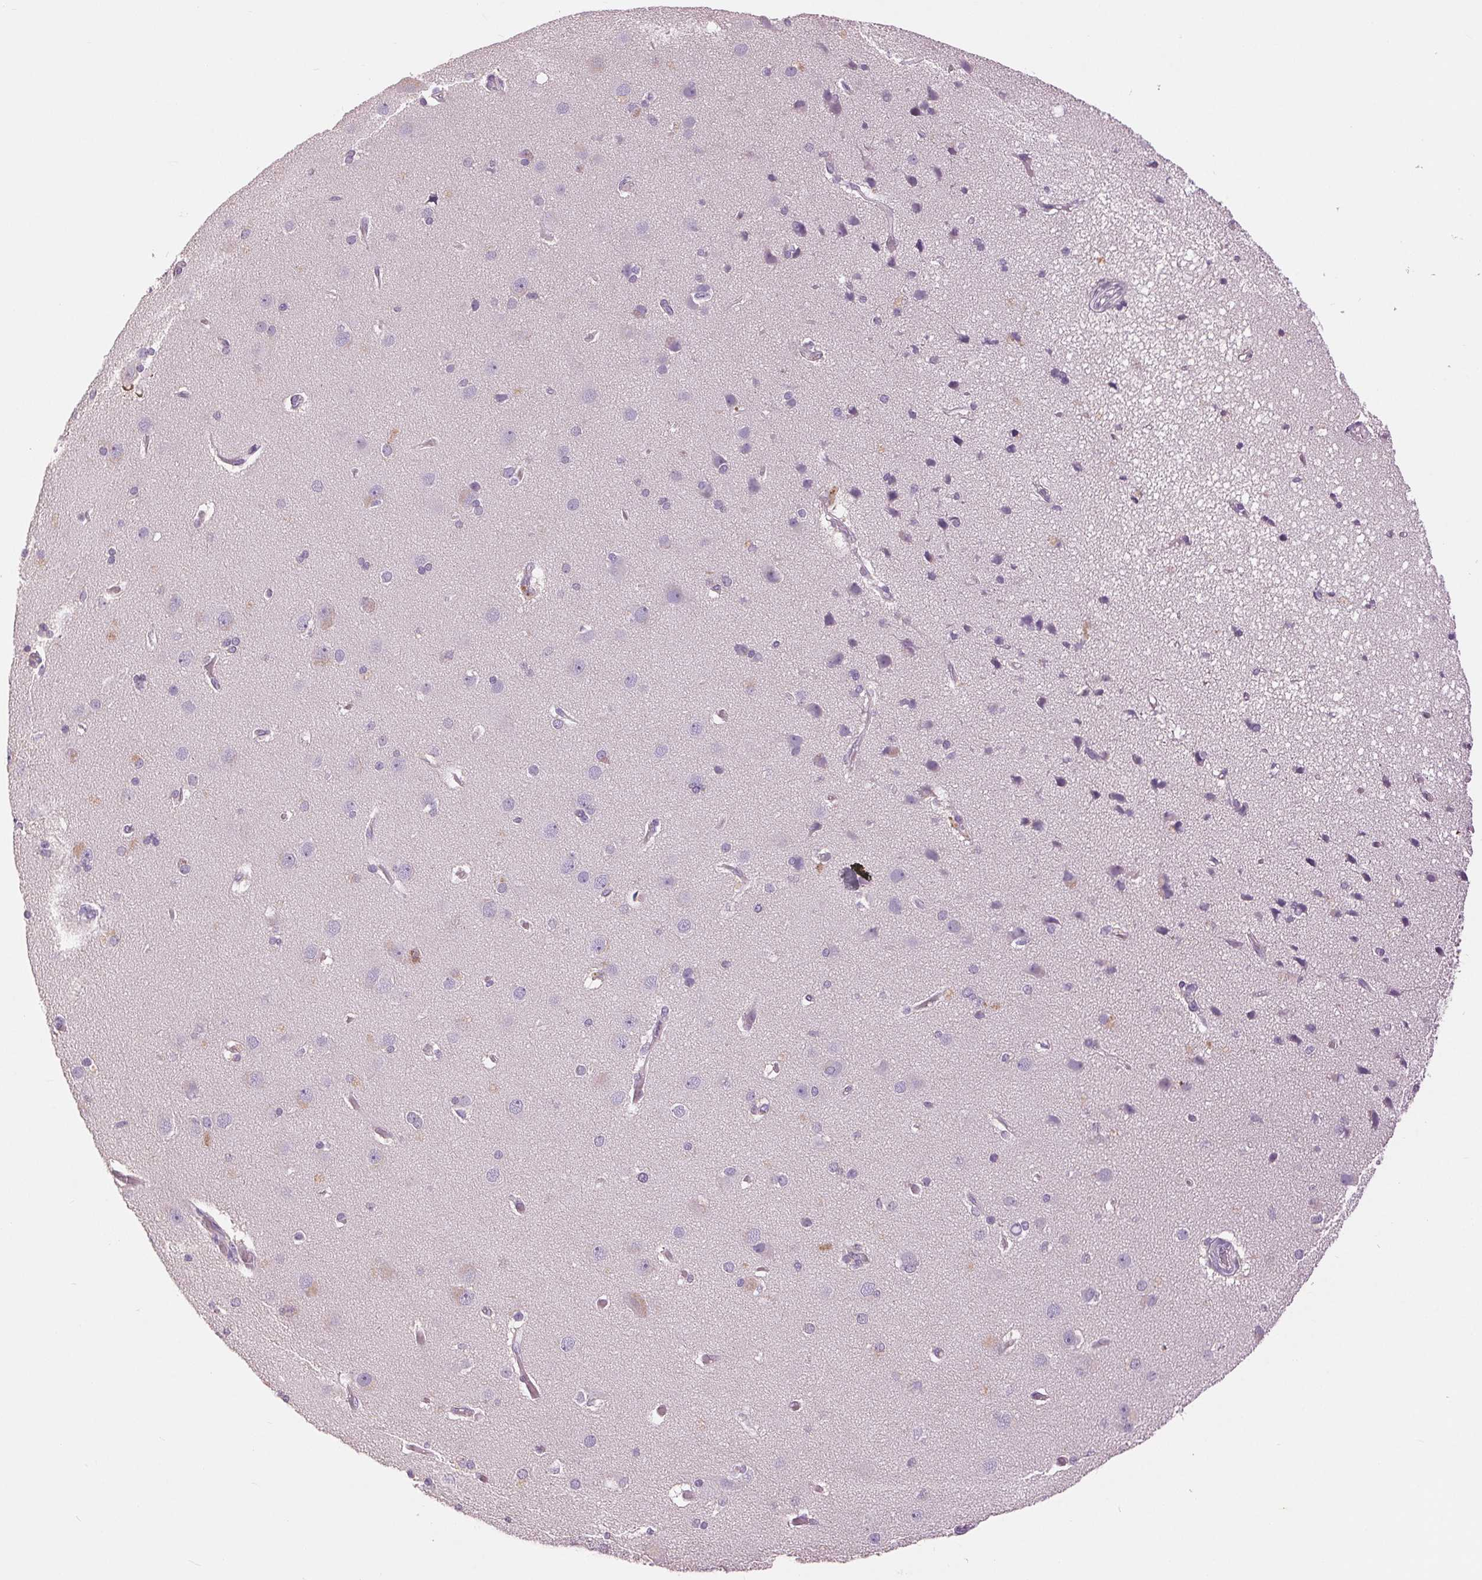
{"staining": {"intensity": "negative", "quantity": "none", "location": "none"}, "tissue": "cerebral cortex", "cell_type": "Endothelial cells", "image_type": "normal", "snomed": [{"axis": "morphology", "description": "Normal tissue, NOS"}, {"axis": "morphology", "description": "Glioma, malignant, High grade"}, {"axis": "topography", "description": "Cerebral cortex"}], "caption": "Immunohistochemistry image of unremarkable cerebral cortex: cerebral cortex stained with DAB exhibits no significant protein expression in endothelial cells. Brightfield microscopy of immunohistochemistry stained with DAB (3,3'-diaminobenzidine) (brown) and hematoxylin (blue), captured at high magnification.", "gene": "FXYD4", "patient": {"sex": "male", "age": 71}}